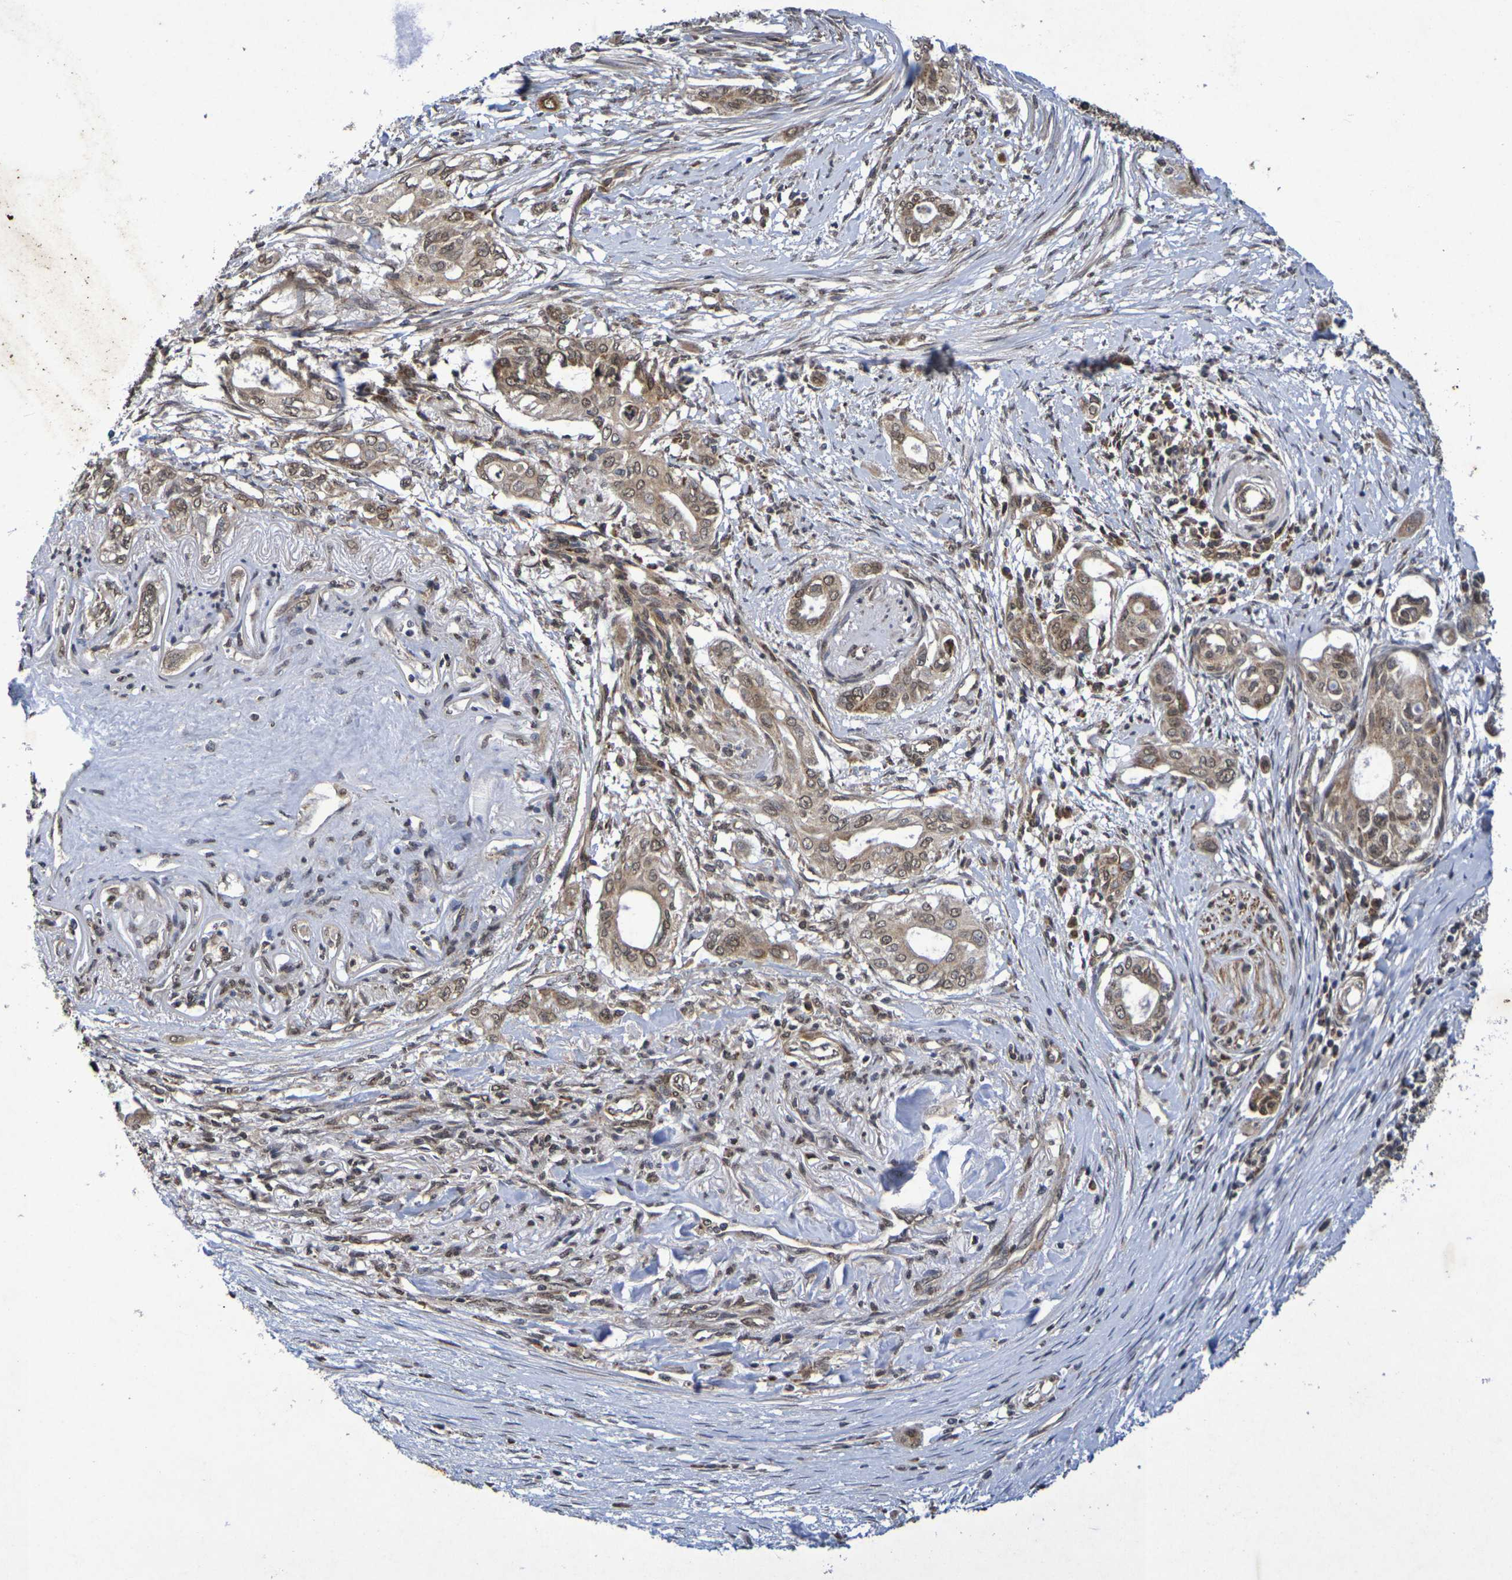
{"staining": {"intensity": "moderate", "quantity": ">75%", "location": "cytoplasmic/membranous,nuclear"}, "tissue": "pancreatic cancer", "cell_type": "Tumor cells", "image_type": "cancer", "snomed": [{"axis": "morphology", "description": "Adenocarcinoma, NOS"}, {"axis": "topography", "description": "Pancreas"}], "caption": "IHC staining of adenocarcinoma (pancreatic), which exhibits medium levels of moderate cytoplasmic/membranous and nuclear positivity in about >75% of tumor cells indicating moderate cytoplasmic/membranous and nuclear protein expression. The staining was performed using DAB (brown) for protein detection and nuclei were counterstained in hematoxylin (blue).", "gene": "GUCY1A2", "patient": {"sex": "female", "age": 60}}